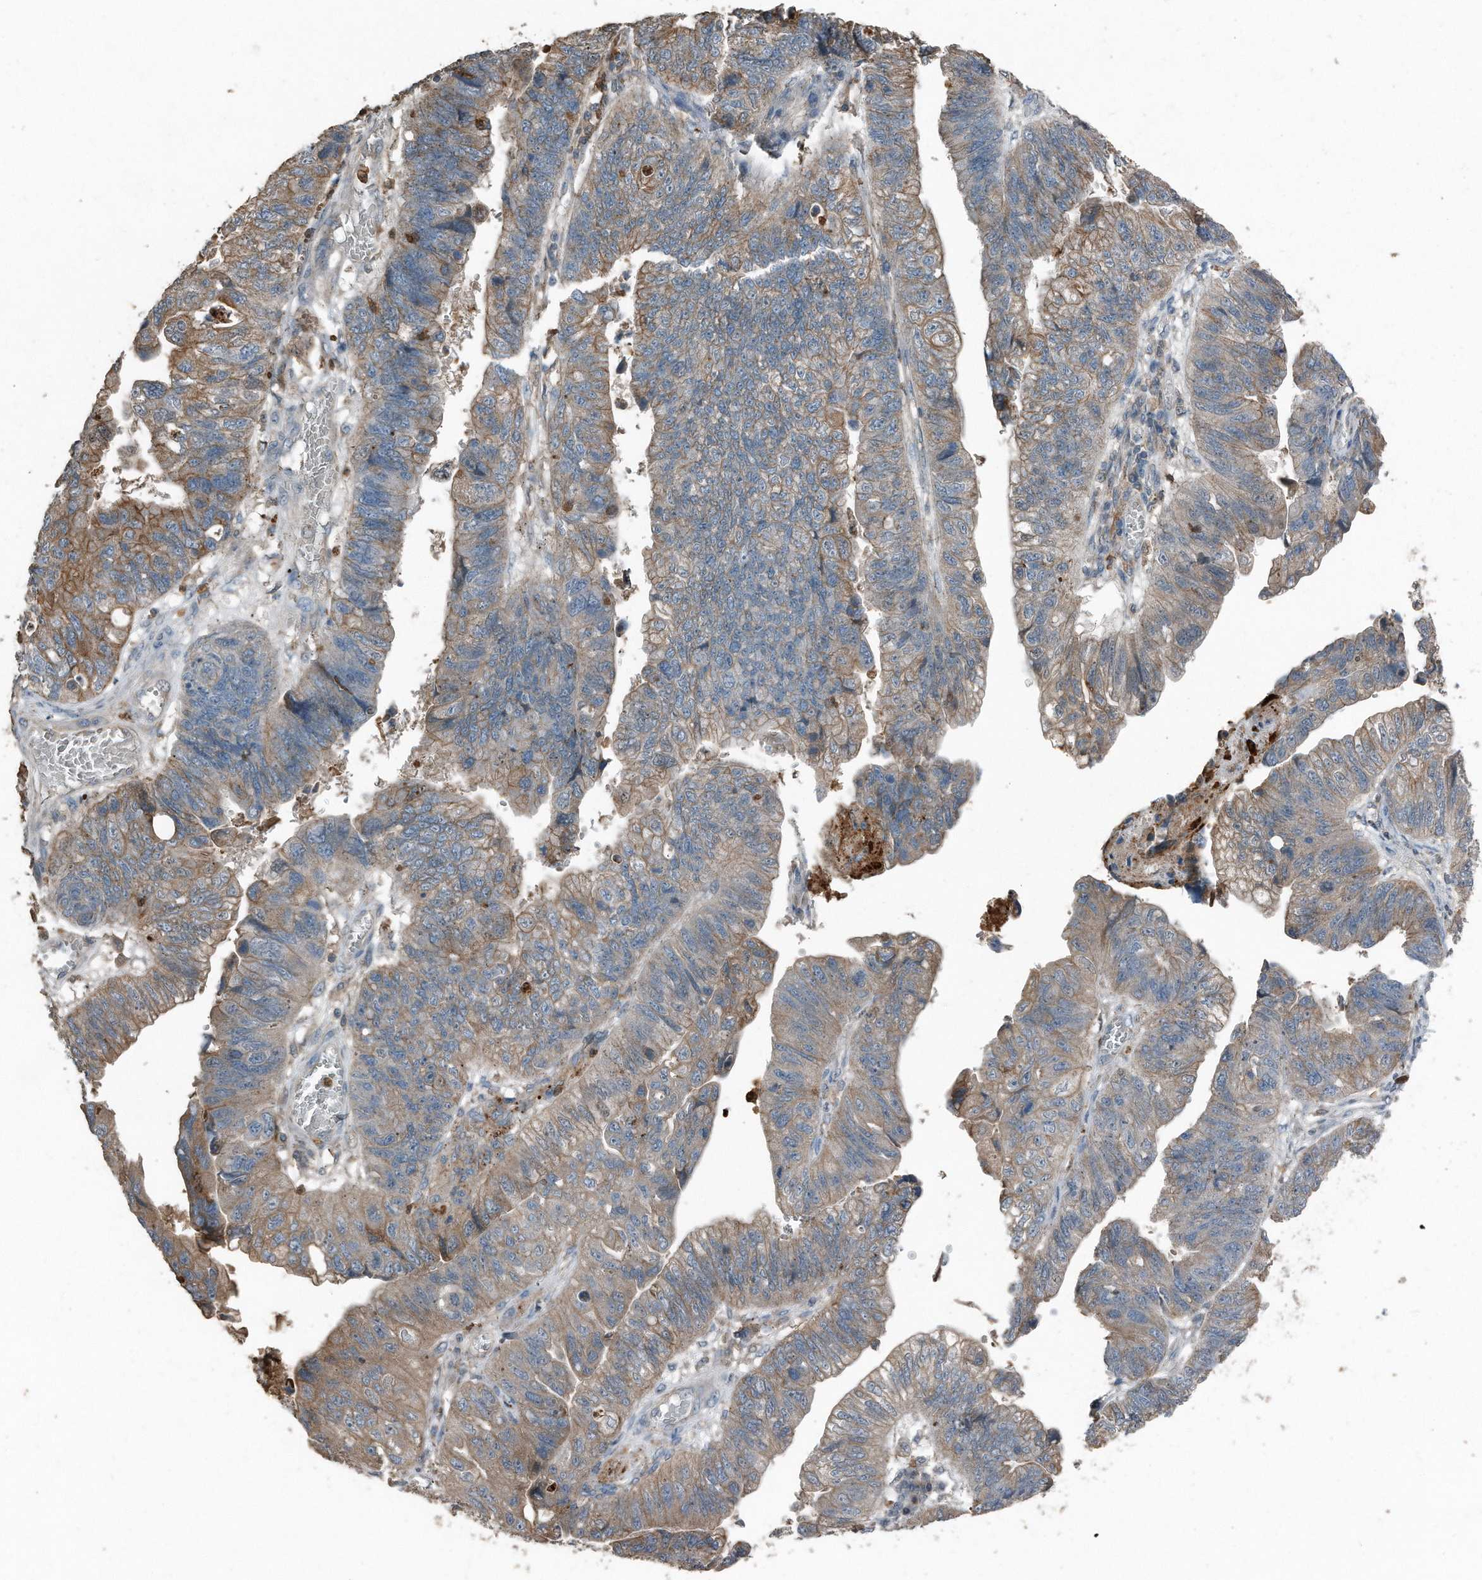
{"staining": {"intensity": "moderate", "quantity": "25%-75%", "location": "cytoplasmic/membranous"}, "tissue": "stomach cancer", "cell_type": "Tumor cells", "image_type": "cancer", "snomed": [{"axis": "morphology", "description": "Adenocarcinoma, NOS"}, {"axis": "topography", "description": "Stomach"}], "caption": "Moderate cytoplasmic/membranous positivity for a protein is identified in about 25%-75% of tumor cells of stomach adenocarcinoma using IHC.", "gene": "C9", "patient": {"sex": "male", "age": 59}}